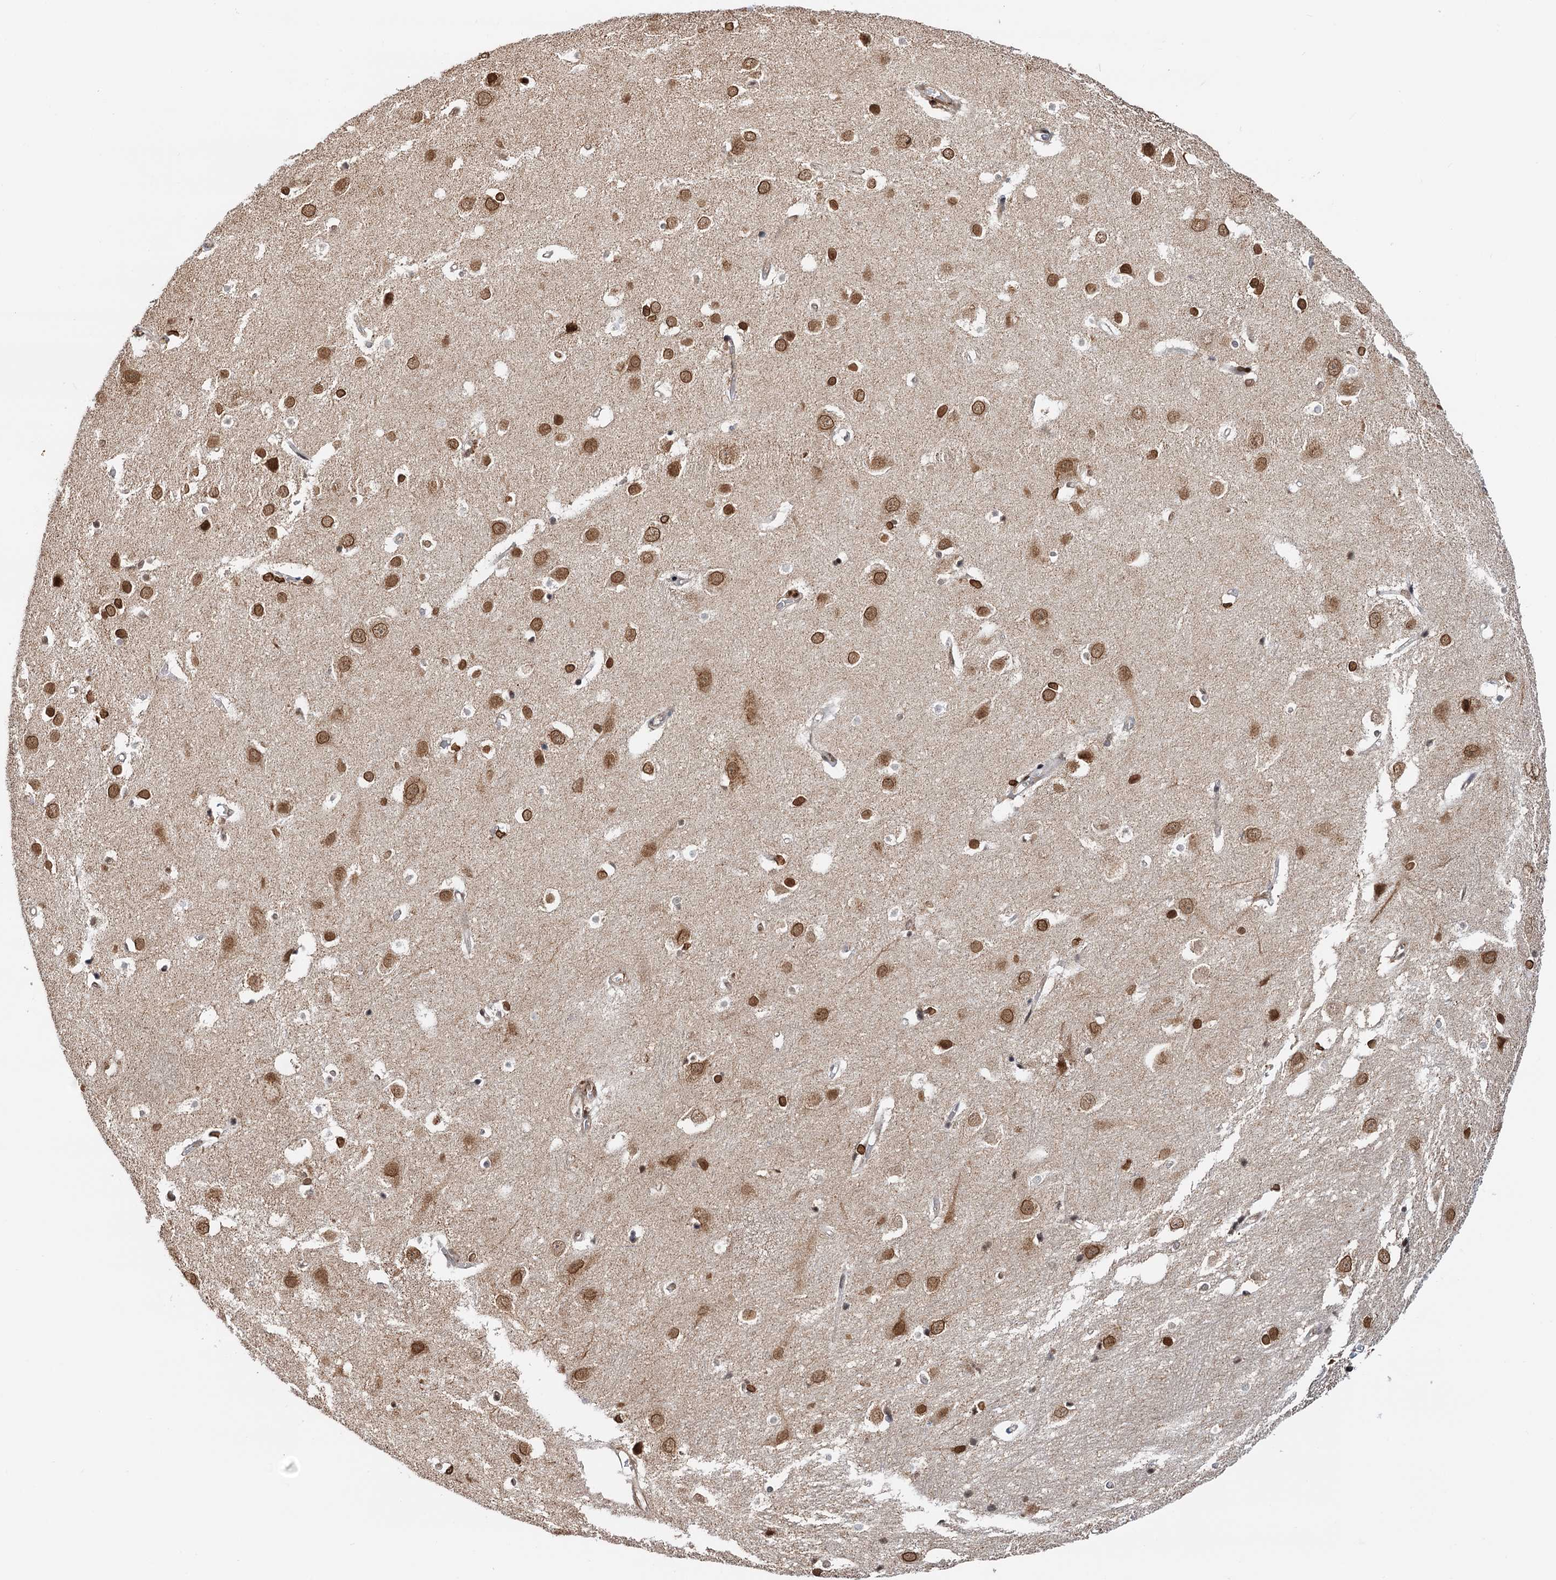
{"staining": {"intensity": "weak", "quantity": "25%-75%", "location": "nuclear"}, "tissue": "cerebral cortex", "cell_type": "Endothelial cells", "image_type": "normal", "snomed": [{"axis": "morphology", "description": "Normal tissue, NOS"}, {"axis": "topography", "description": "Cerebral cortex"}], "caption": "Unremarkable cerebral cortex displays weak nuclear positivity in about 25%-75% of endothelial cells (IHC, brightfield microscopy, high magnification)..", "gene": "ZC3H13", "patient": {"sex": "male", "age": 54}}